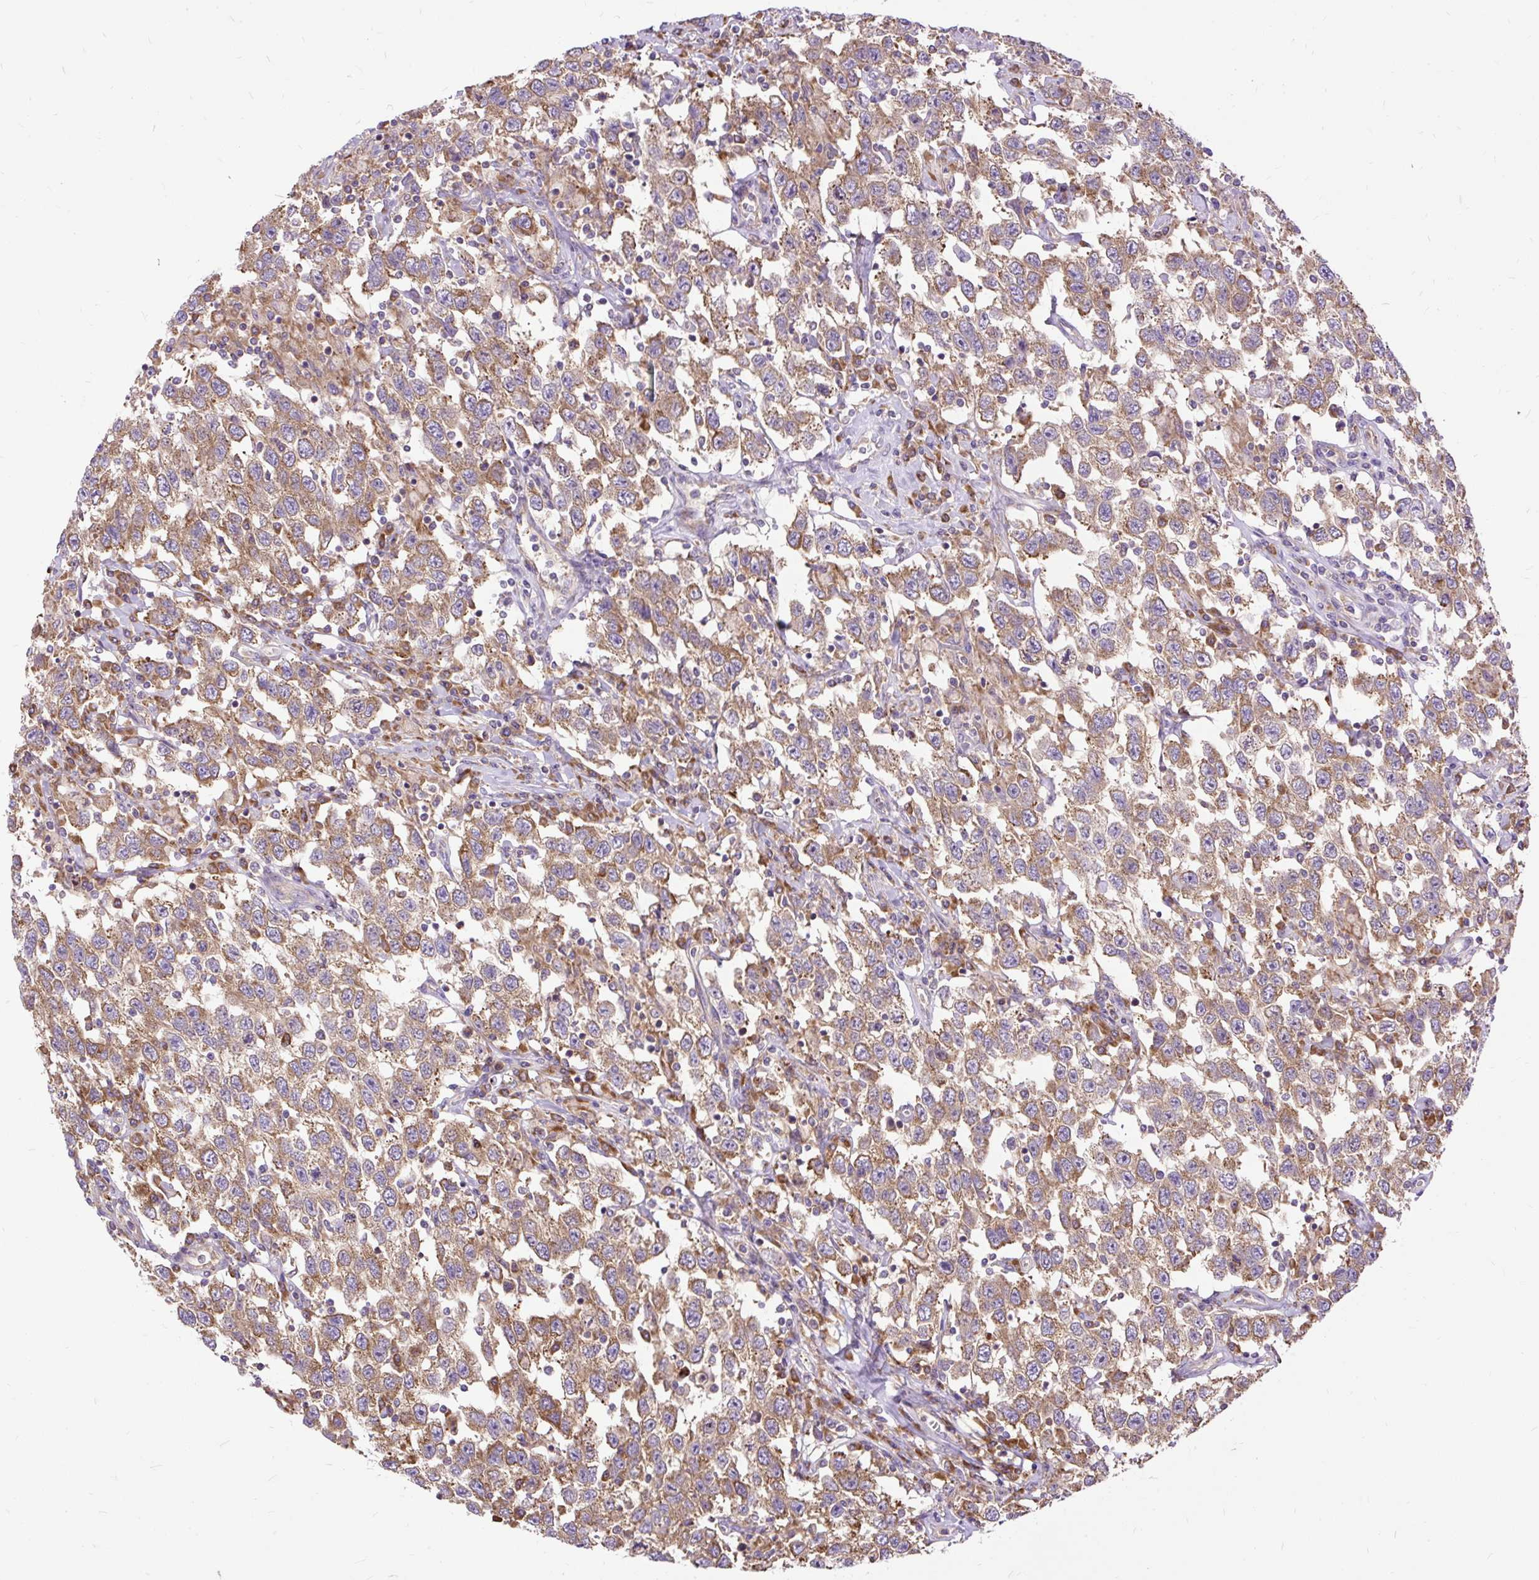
{"staining": {"intensity": "moderate", "quantity": ">75%", "location": "cytoplasmic/membranous"}, "tissue": "testis cancer", "cell_type": "Tumor cells", "image_type": "cancer", "snomed": [{"axis": "morphology", "description": "Seminoma, NOS"}, {"axis": "topography", "description": "Testis"}], "caption": "Immunohistochemistry of human testis seminoma displays medium levels of moderate cytoplasmic/membranous staining in approximately >75% of tumor cells. (Stains: DAB (3,3'-diaminobenzidine) in brown, nuclei in blue, Microscopy: brightfield microscopy at high magnification).", "gene": "RPS5", "patient": {"sex": "male", "age": 41}}